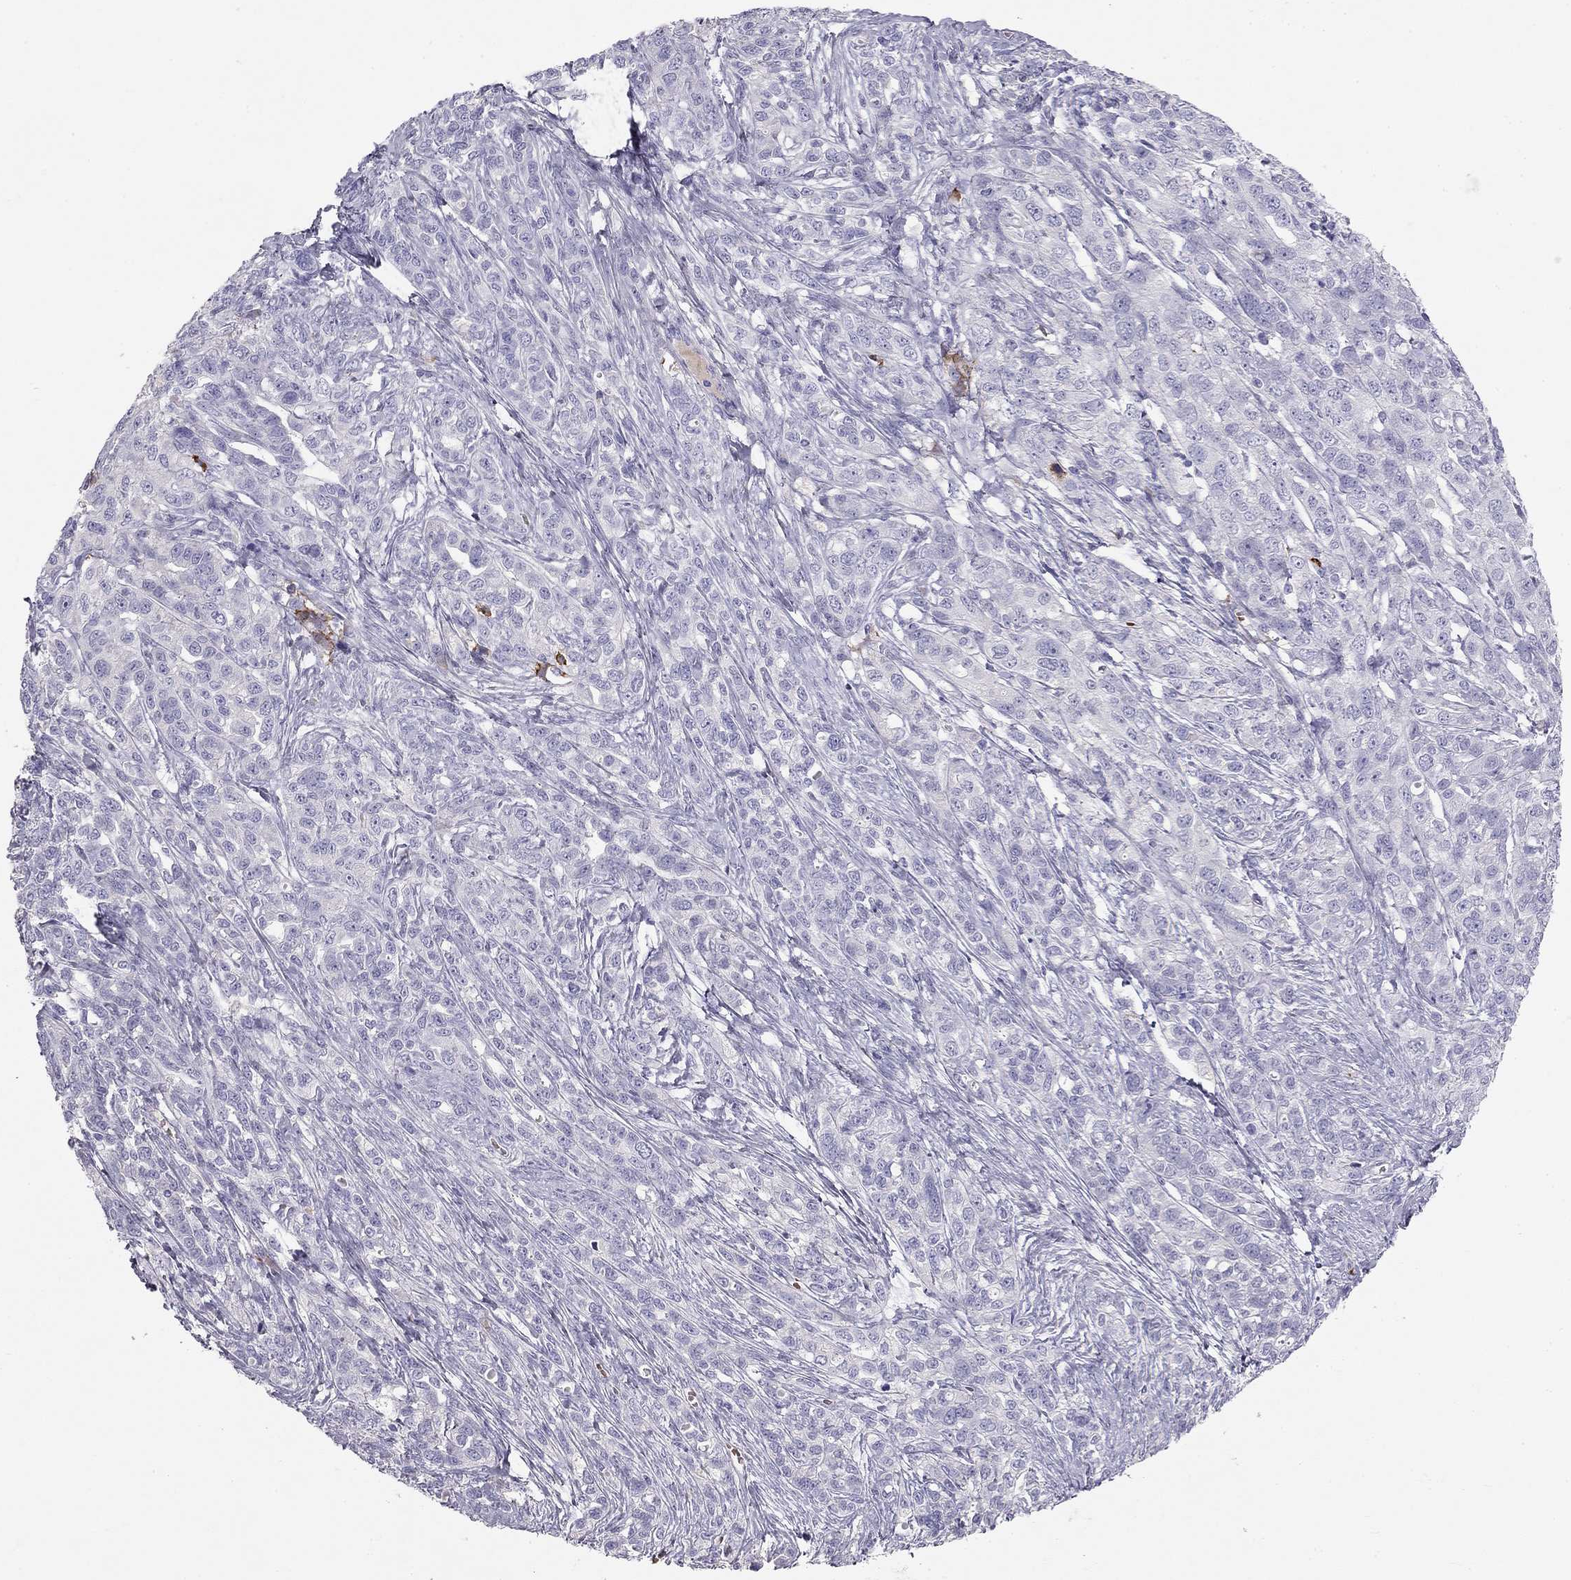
{"staining": {"intensity": "negative", "quantity": "none", "location": "none"}, "tissue": "ovarian cancer", "cell_type": "Tumor cells", "image_type": "cancer", "snomed": [{"axis": "morphology", "description": "Cystadenocarcinoma, serous, NOS"}, {"axis": "topography", "description": "Ovary"}], "caption": "Ovarian cancer (serous cystadenocarcinoma) stained for a protein using immunohistochemistry (IHC) displays no expression tumor cells.", "gene": "RHD", "patient": {"sex": "female", "age": 71}}